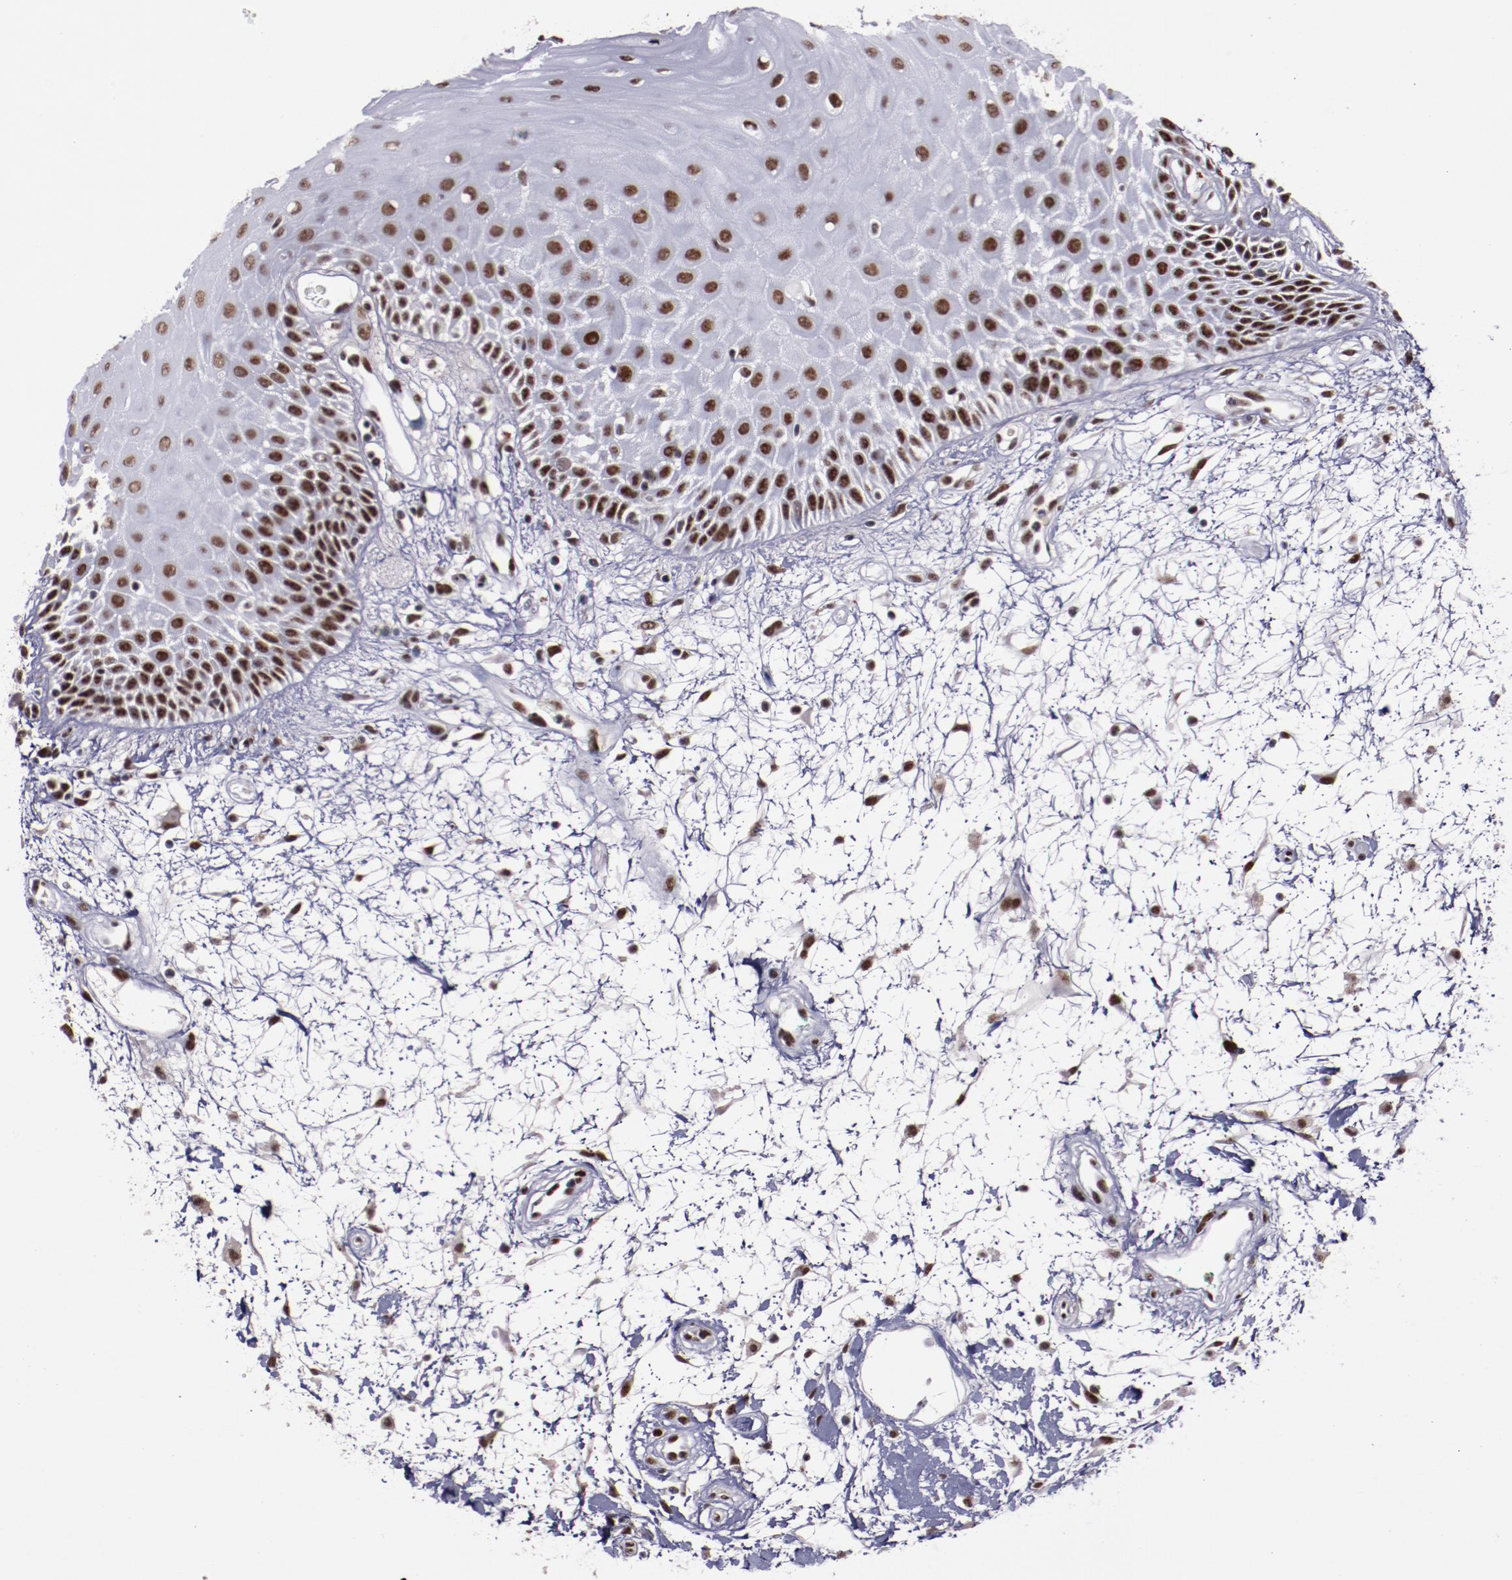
{"staining": {"intensity": "moderate", "quantity": ">75%", "location": "nuclear"}, "tissue": "oral mucosa", "cell_type": "Squamous epithelial cells", "image_type": "normal", "snomed": [{"axis": "morphology", "description": "Normal tissue, NOS"}, {"axis": "morphology", "description": "Squamous cell carcinoma, NOS"}, {"axis": "topography", "description": "Skeletal muscle"}, {"axis": "topography", "description": "Oral tissue"}, {"axis": "topography", "description": "Head-Neck"}], "caption": "A brown stain highlights moderate nuclear expression of a protein in squamous epithelial cells of unremarkable human oral mucosa. The protein of interest is stained brown, and the nuclei are stained in blue (DAB IHC with brightfield microscopy, high magnification).", "gene": "PPP4R3A", "patient": {"sex": "female", "age": 84}}